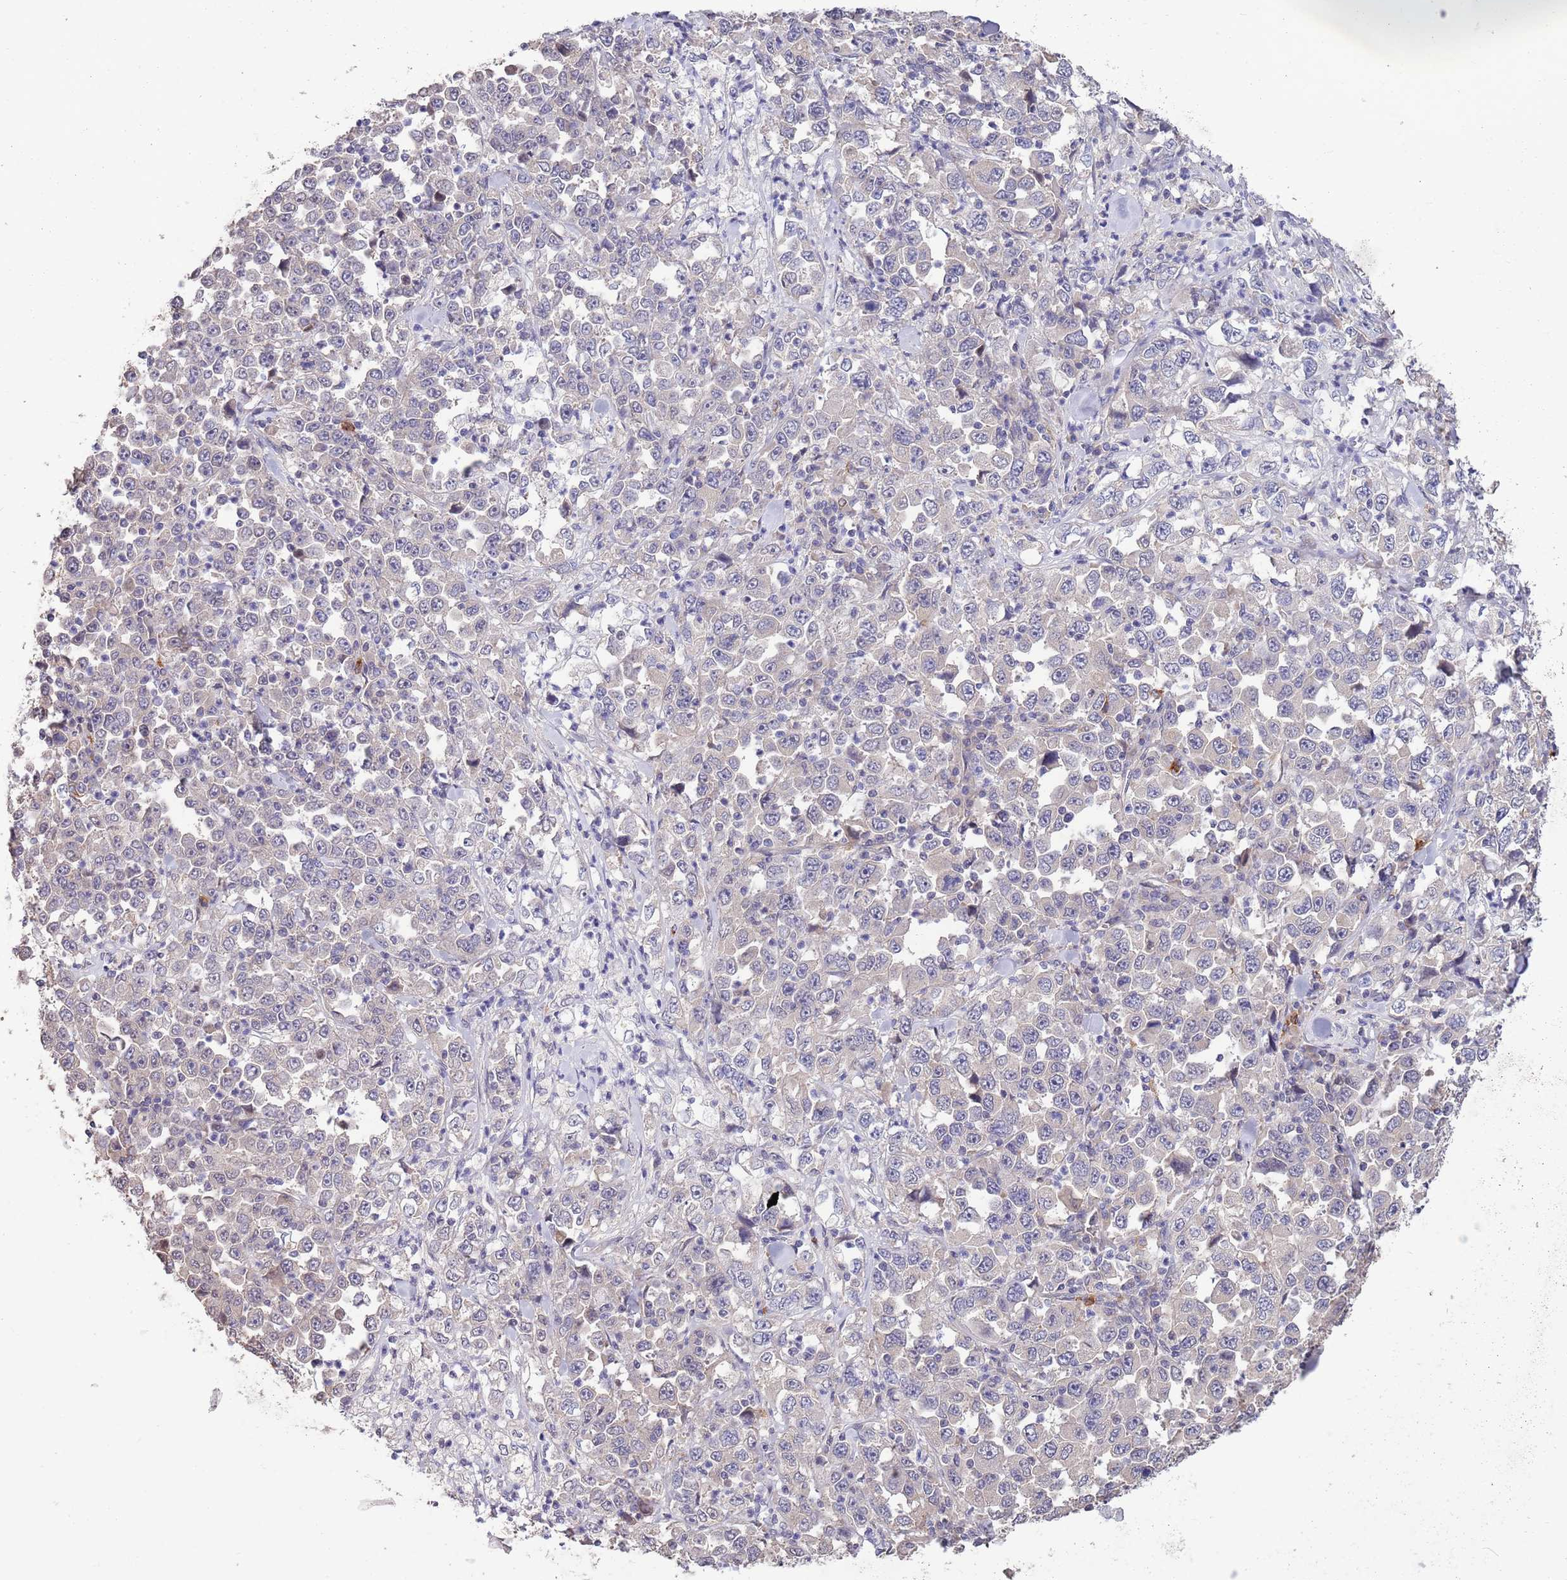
{"staining": {"intensity": "negative", "quantity": "none", "location": "none"}, "tissue": "stomach cancer", "cell_type": "Tumor cells", "image_type": "cancer", "snomed": [{"axis": "morphology", "description": "Normal tissue, NOS"}, {"axis": "morphology", "description": "Adenocarcinoma, NOS"}, {"axis": "topography", "description": "Stomach, upper"}, {"axis": "topography", "description": "Stomach"}], "caption": "Immunohistochemistry (IHC) of human stomach cancer exhibits no staining in tumor cells. Brightfield microscopy of immunohistochemistry stained with DAB (brown) and hematoxylin (blue), captured at high magnification.", "gene": "MARVELD2", "patient": {"sex": "male", "age": 59}}